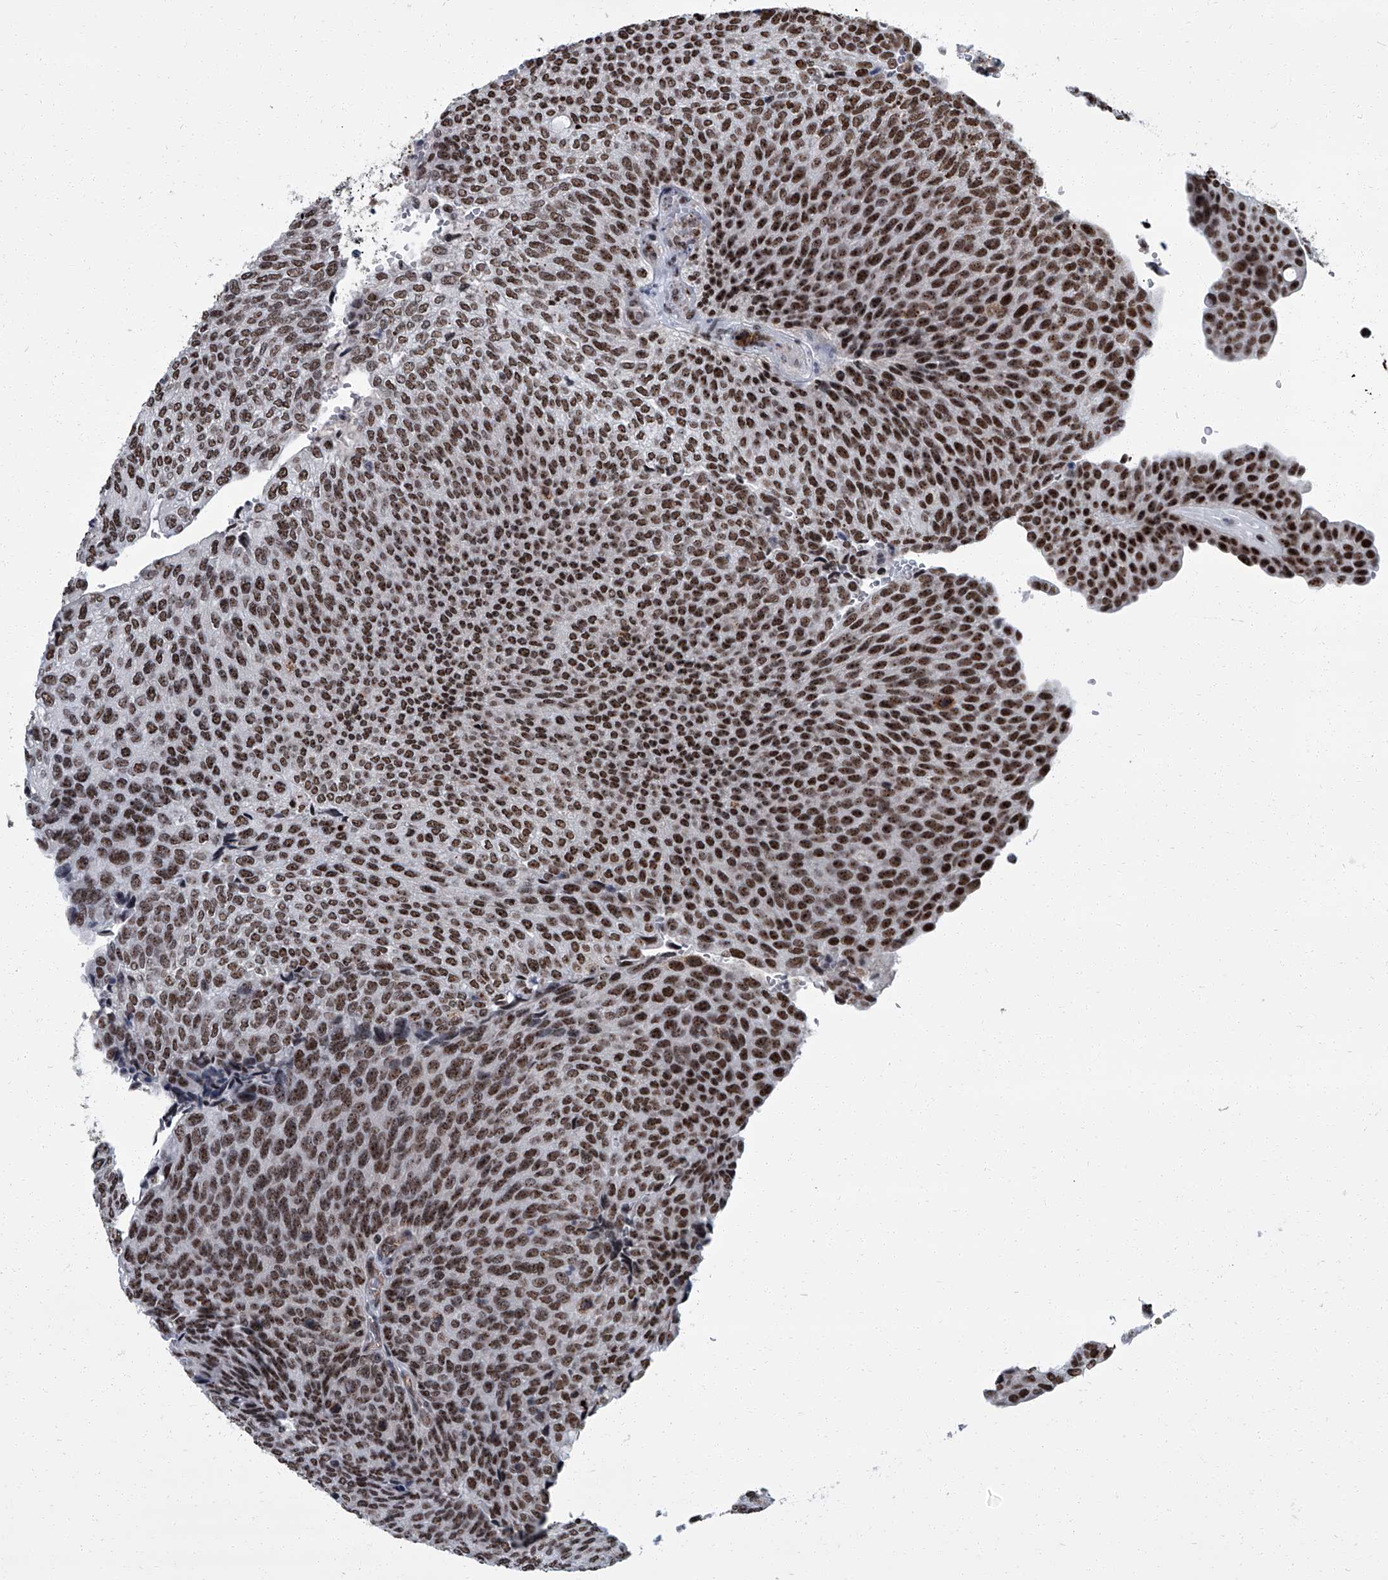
{"staining": {"intensity": "strong", "quantity": ">75%", "location": "nuclear"}, "tissue": "urothelial cancer", "cell_type": "Tumor cells", "image_type": "cancer", "snomed": [{"axis": "morphology", "description": "Urothelial carcinoma, Low grade"}, {"axis": "topography", "description": "Urinary bladder"}], "caption": "About >75% of tumor cells in urothelial carcinoma (low-grade) demonstrate strong nuclear protein positivity as visualized by brown immunohistochemical staining.", "gene": "ZNF518B", "patient": {"sex": "female", "age": 79}}